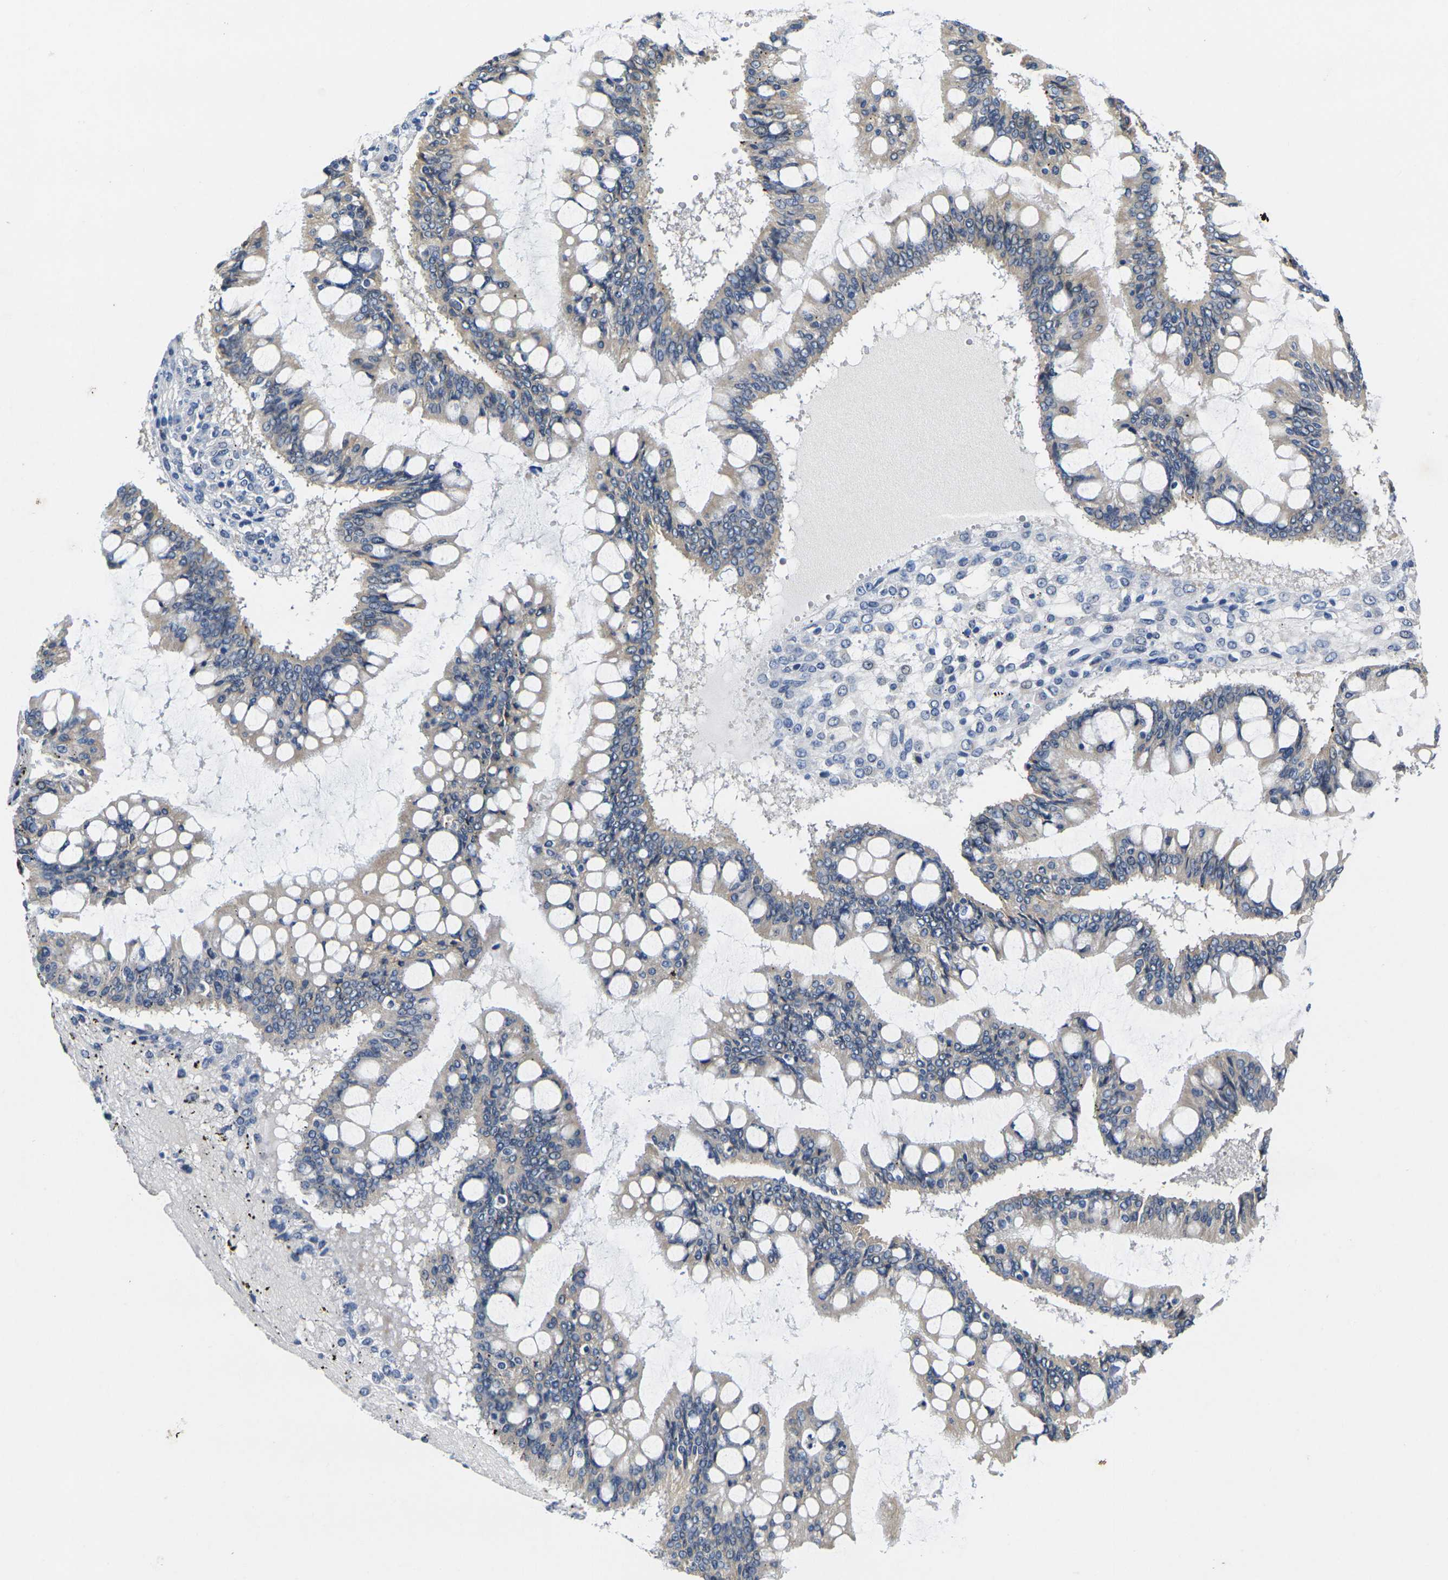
{"staining": {"intensity": "negative", "quantity": "none", "location": "none"}, "tissue": "ovarian cancer", "cell_type": "Tumor cells", "image_type": "cancer", "snomed": [{"axis": "morphology", "description": "Cystadenocarcinoma, mucinous, NOS"}, {"axis": "topography", "description": "Ovary"}], "caption": "A histopathology image of human ovarian mucinous cystadenocarcinoma is negative for staining in tumor cells. (DAB immunohistochemistry with hematoxylin counter stain).", "gene": "NOCT", "patient": {"sex": "female", "age": 73}}